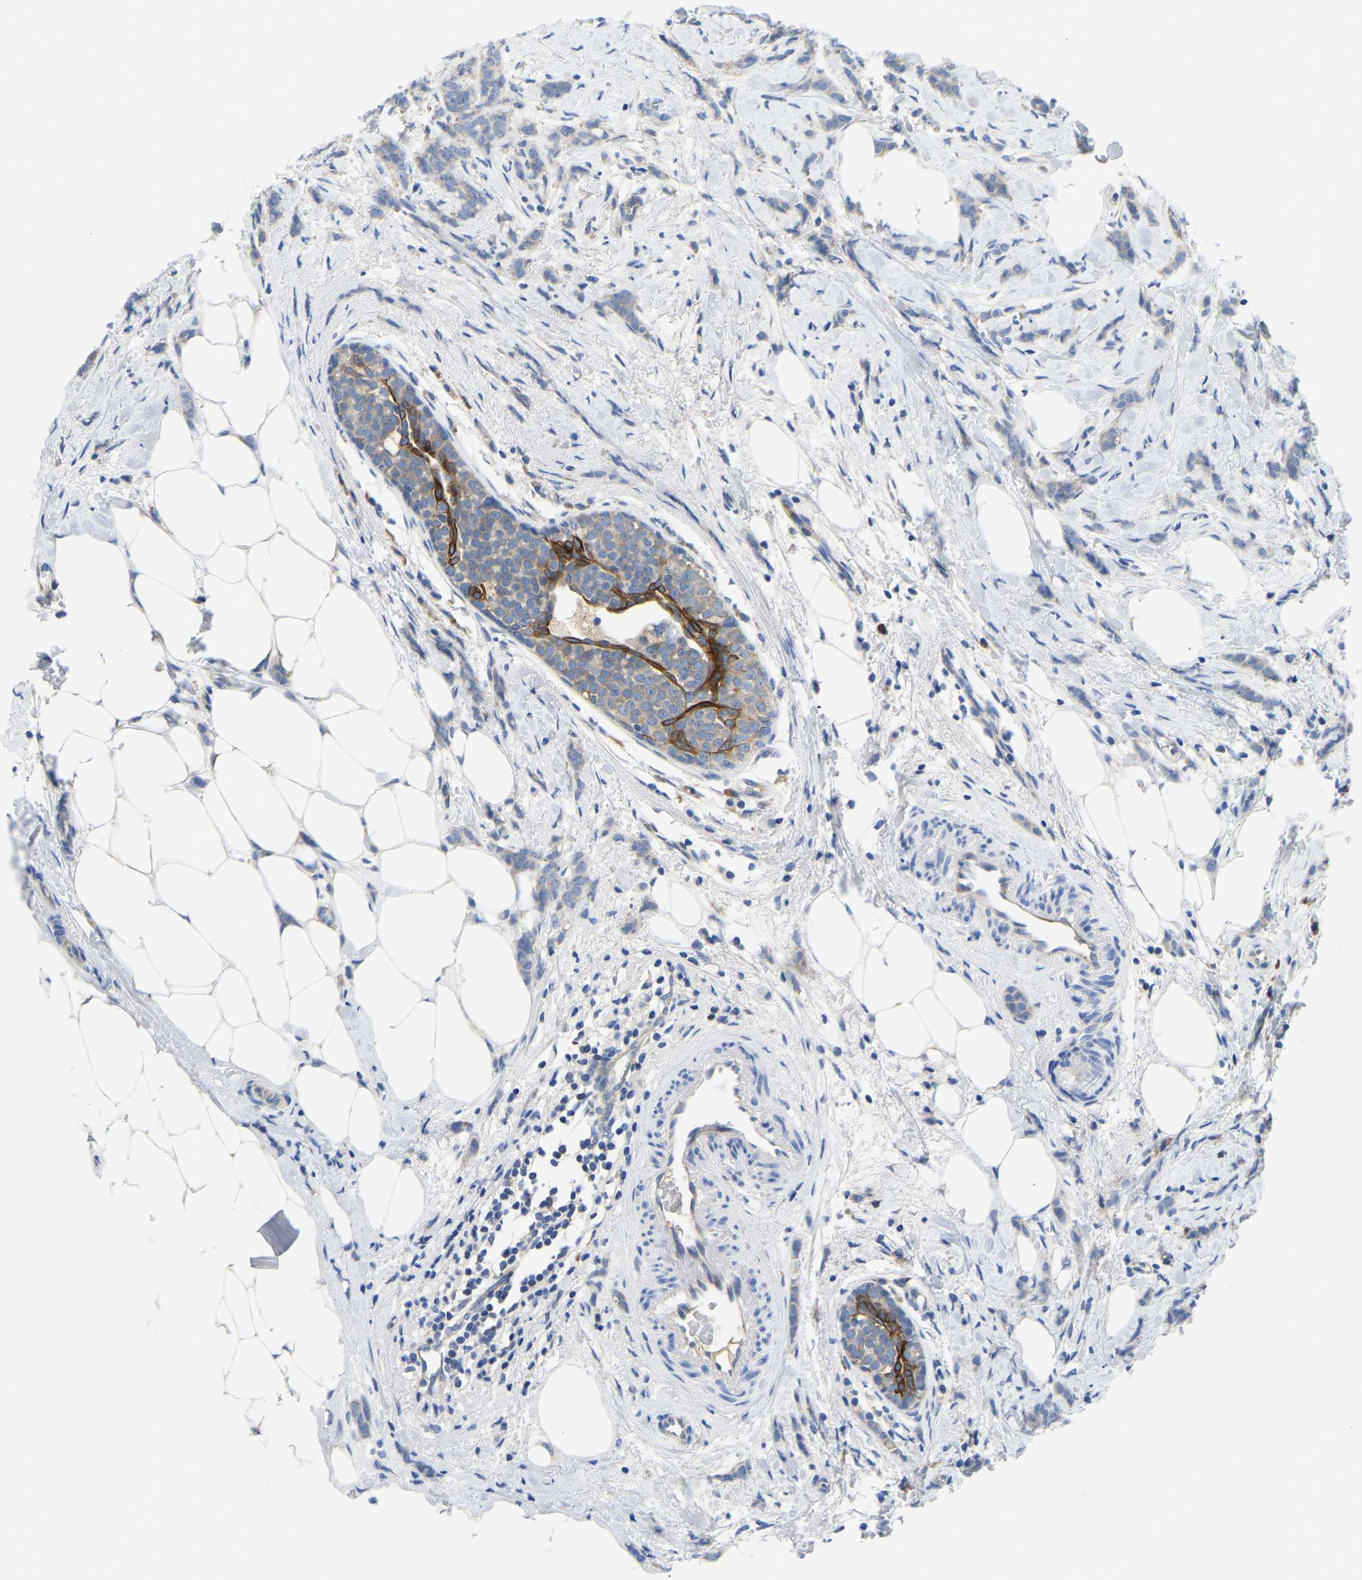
{"staining": {"intensity": "weak", "quantity": "<25%", "location": "cytoplasmic/membranous"}, "tissue": "breast cancer", "cell_type": "Tumor cells", "image_type": "cancer", "snomed": [{"axis": "morphology", "description": "Lobular carcinoma, in situ"}, {"axis": "morphology", "description": "Lobular carcinoma"}, {"axis": "topography", "description": "Breast"}], "caption": "A high-resolution histopathology image shows immunohistochemistry staining of breast cancer, which exhibits no significant staining in tumor cells. (Brightfield microscopy of DAB immunohistochemistry (IHC) at high magnification).", "gene": "ABCA10", "patient": {"sex": "female", "age": 41}}